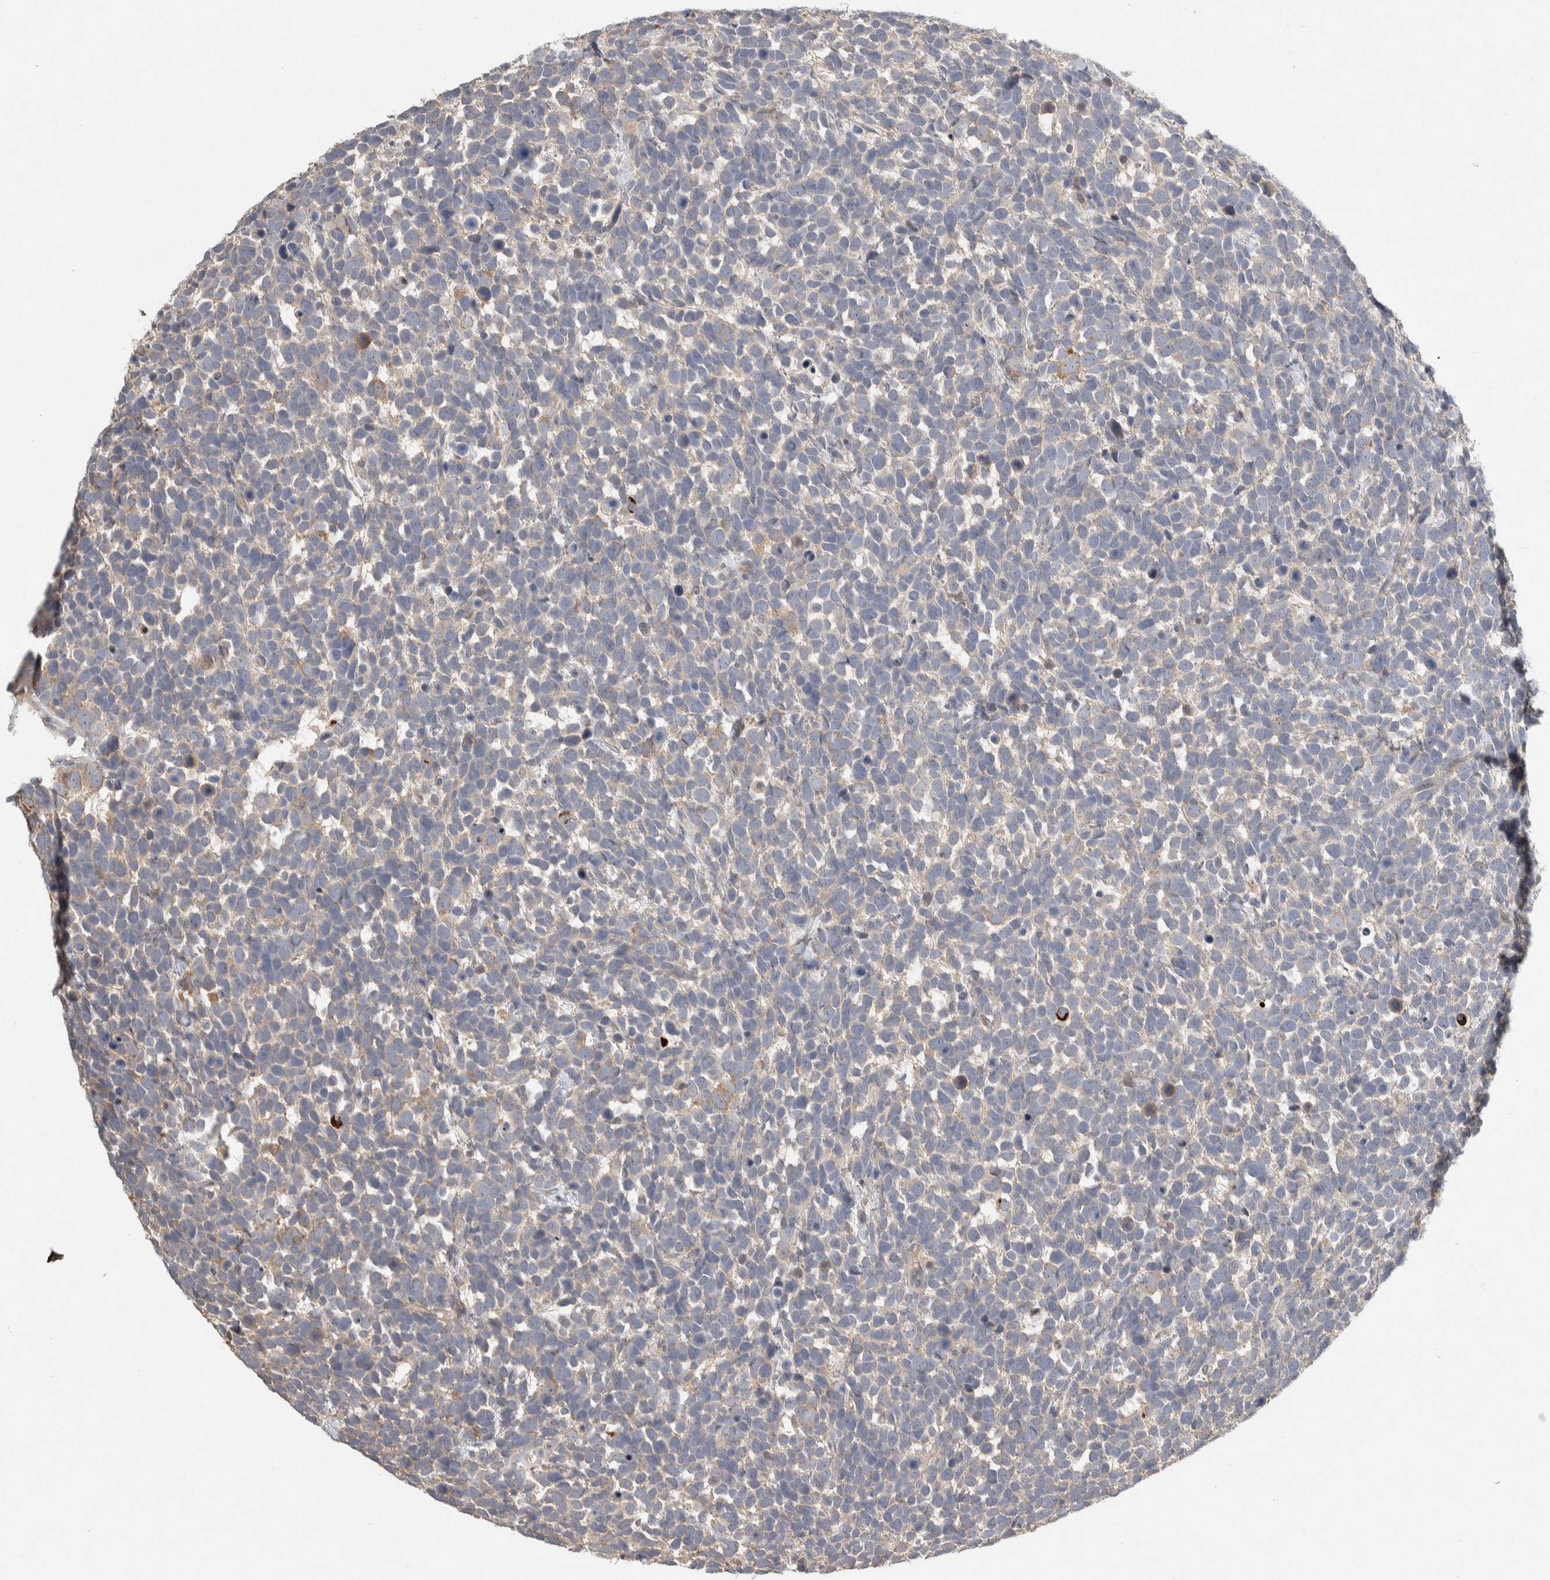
{"staining": {"intensity": "weak", "quantity": "<25%", "location": "cytoplasmic/membranous"}, "tissue": "urothelial cancer", "cell_type": "Tumor cells", "image_type": "cancer", "snomed": [{"axis": "morphology", "description": "Urothelial carcinoma, High grade"}, {"axis": "topography", "description": "Urinary bladder"}], "caption": "An immunohistochemistry (IHC) image of high-grade urothelial carcinoma is shown. There is no staining in tumor cells of high-grade urothelial carcinoma.", "gene": "EIF3H", "patient": {"sex": "female", "age": 82}}